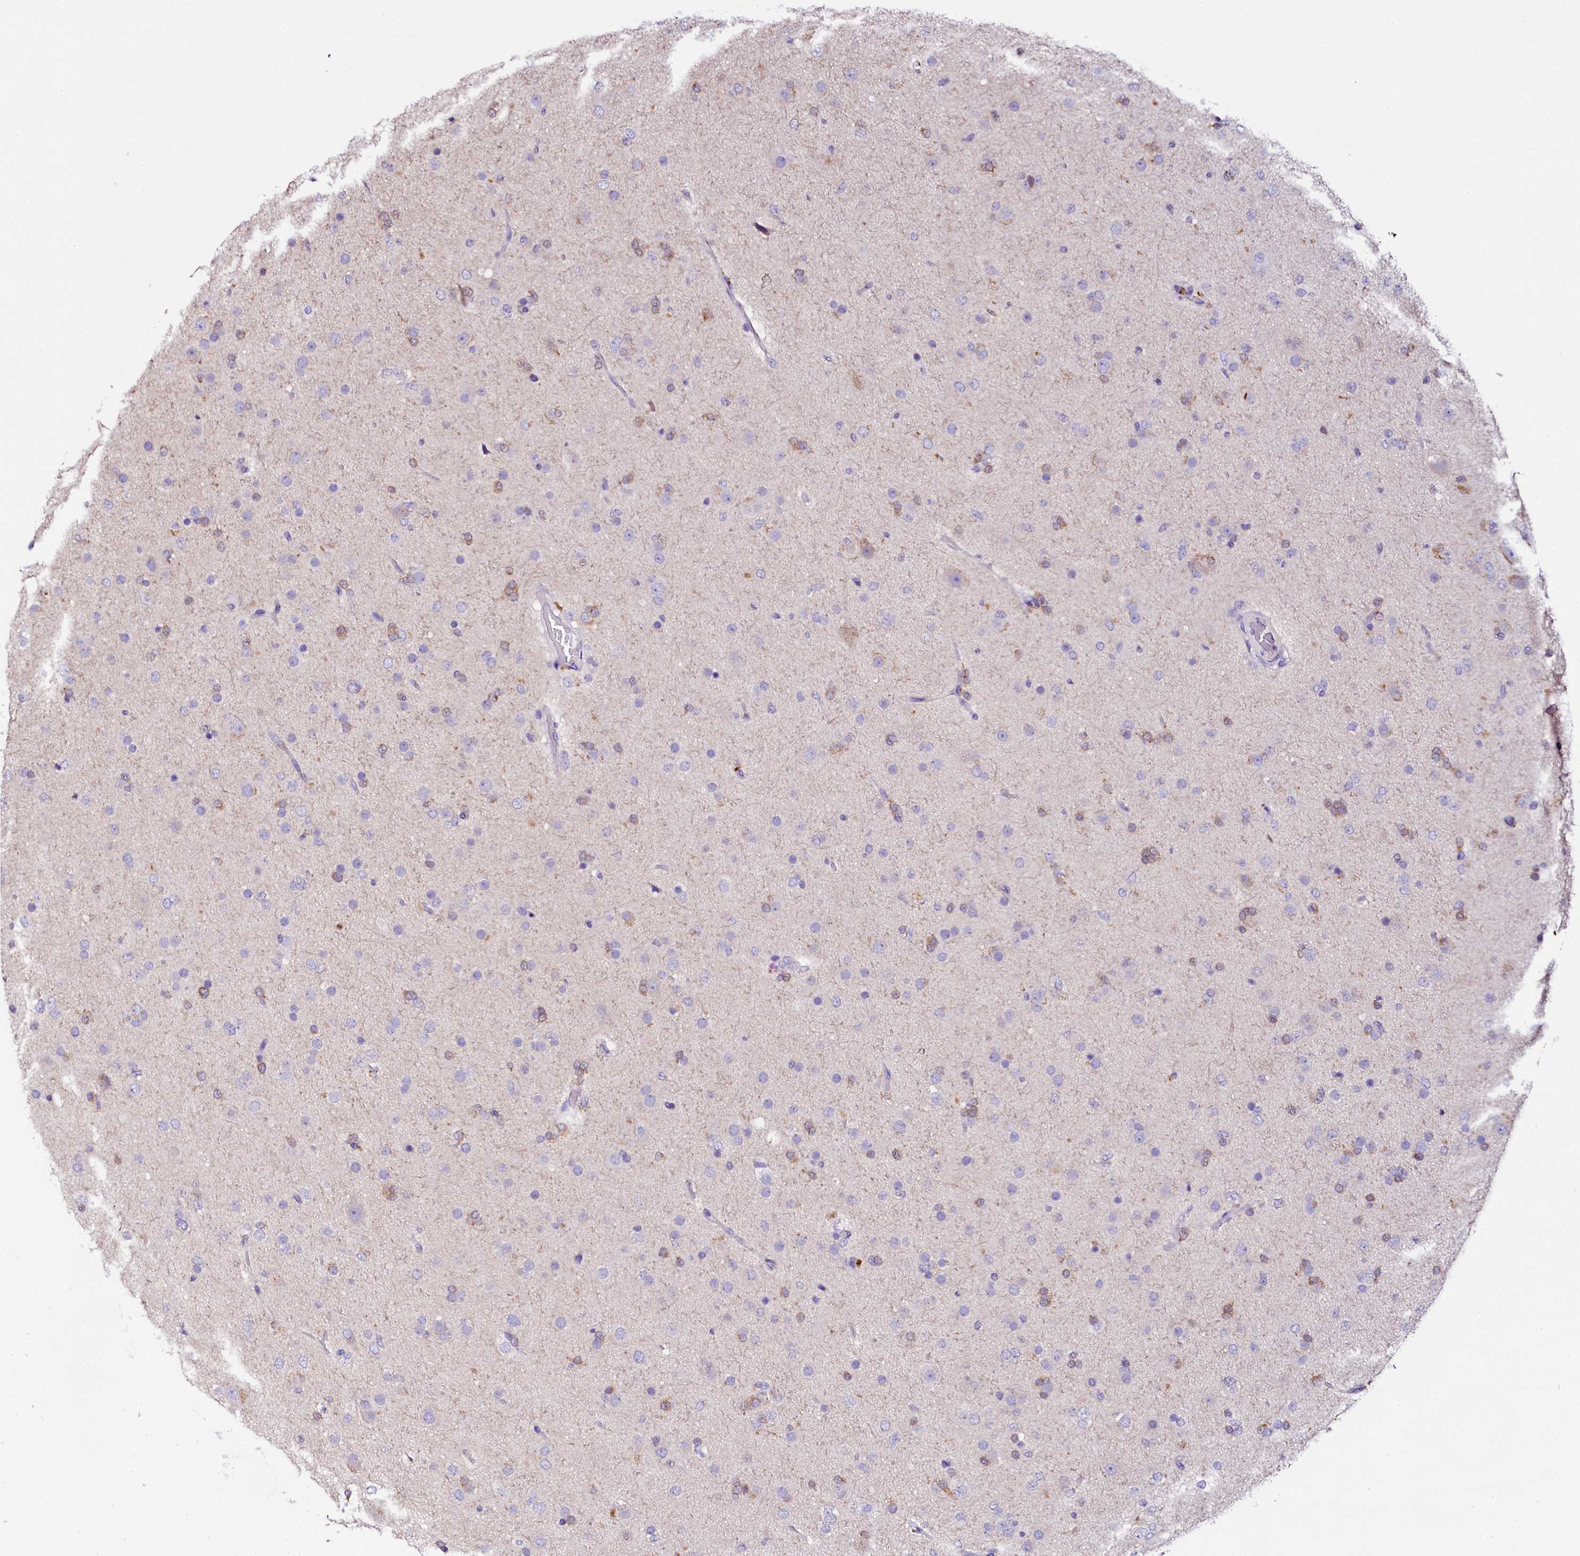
{"staining": {"intensity": "moderate", "quantity": "<25%", "location": "cytoplasmic/membranous"}, "tissue": "glioma", "cell_type": "Tumor cells", "image_type": "cancer", "snomed": [{"axis": "morphology", "description": "Glioma, malignant, Low grade"}, {"axis": "topography", "description": "Brain"}], "caption": "The image demonstrates a brown stain indicating the presence of a protein in the cytoplasmic/membranous of tumor cells in low-grade glioma (malignant).", "gene": "NAA16", "patient": {"sex": "male", "age": 65}}